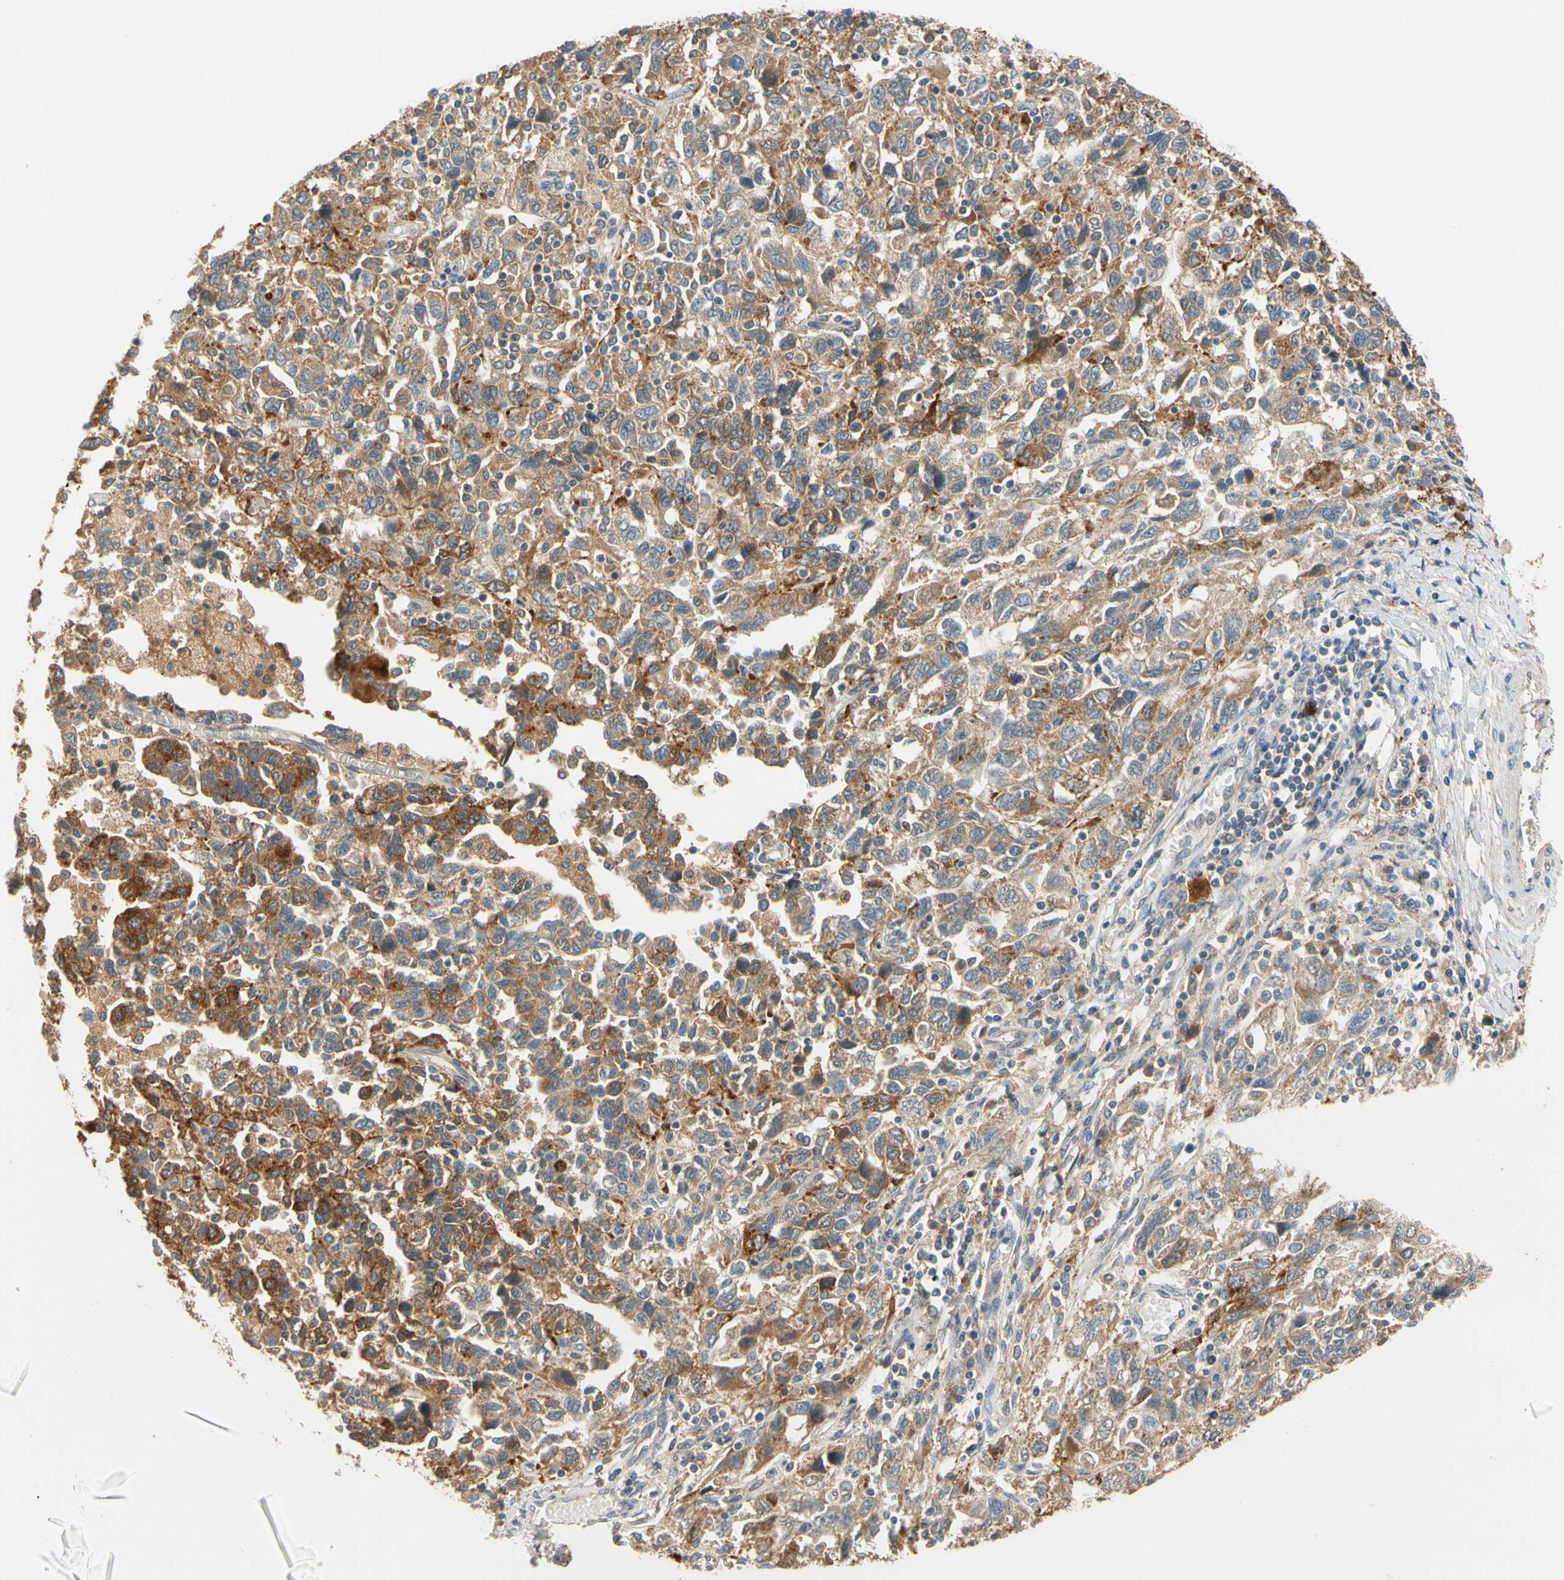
{"staining": {"intensity": "strong", "quantity": "25%-75%", "location": "cytoplasmic/membranous"}, "tissue": "ovarian cancer", "cell_type": "Tumor cells", "image_type": "cancer", "snomed": [{"axis": "morphology", "description": "Carcinoma, NOS"}, {"axis": "morphology", "description": "Cystadenocarcinoma, serous, NOS"}, {"axis": "topography", "description": "Ovary"}], "caption": "Brown immunohistochemical staining in ovarian cancer (carcinoma) reveals strong cytoplasmic/membranous staining in approximately 25%-75% of tumor cells.", "gene": "USP46", "patient": {"sex": "female", "age": 69}}